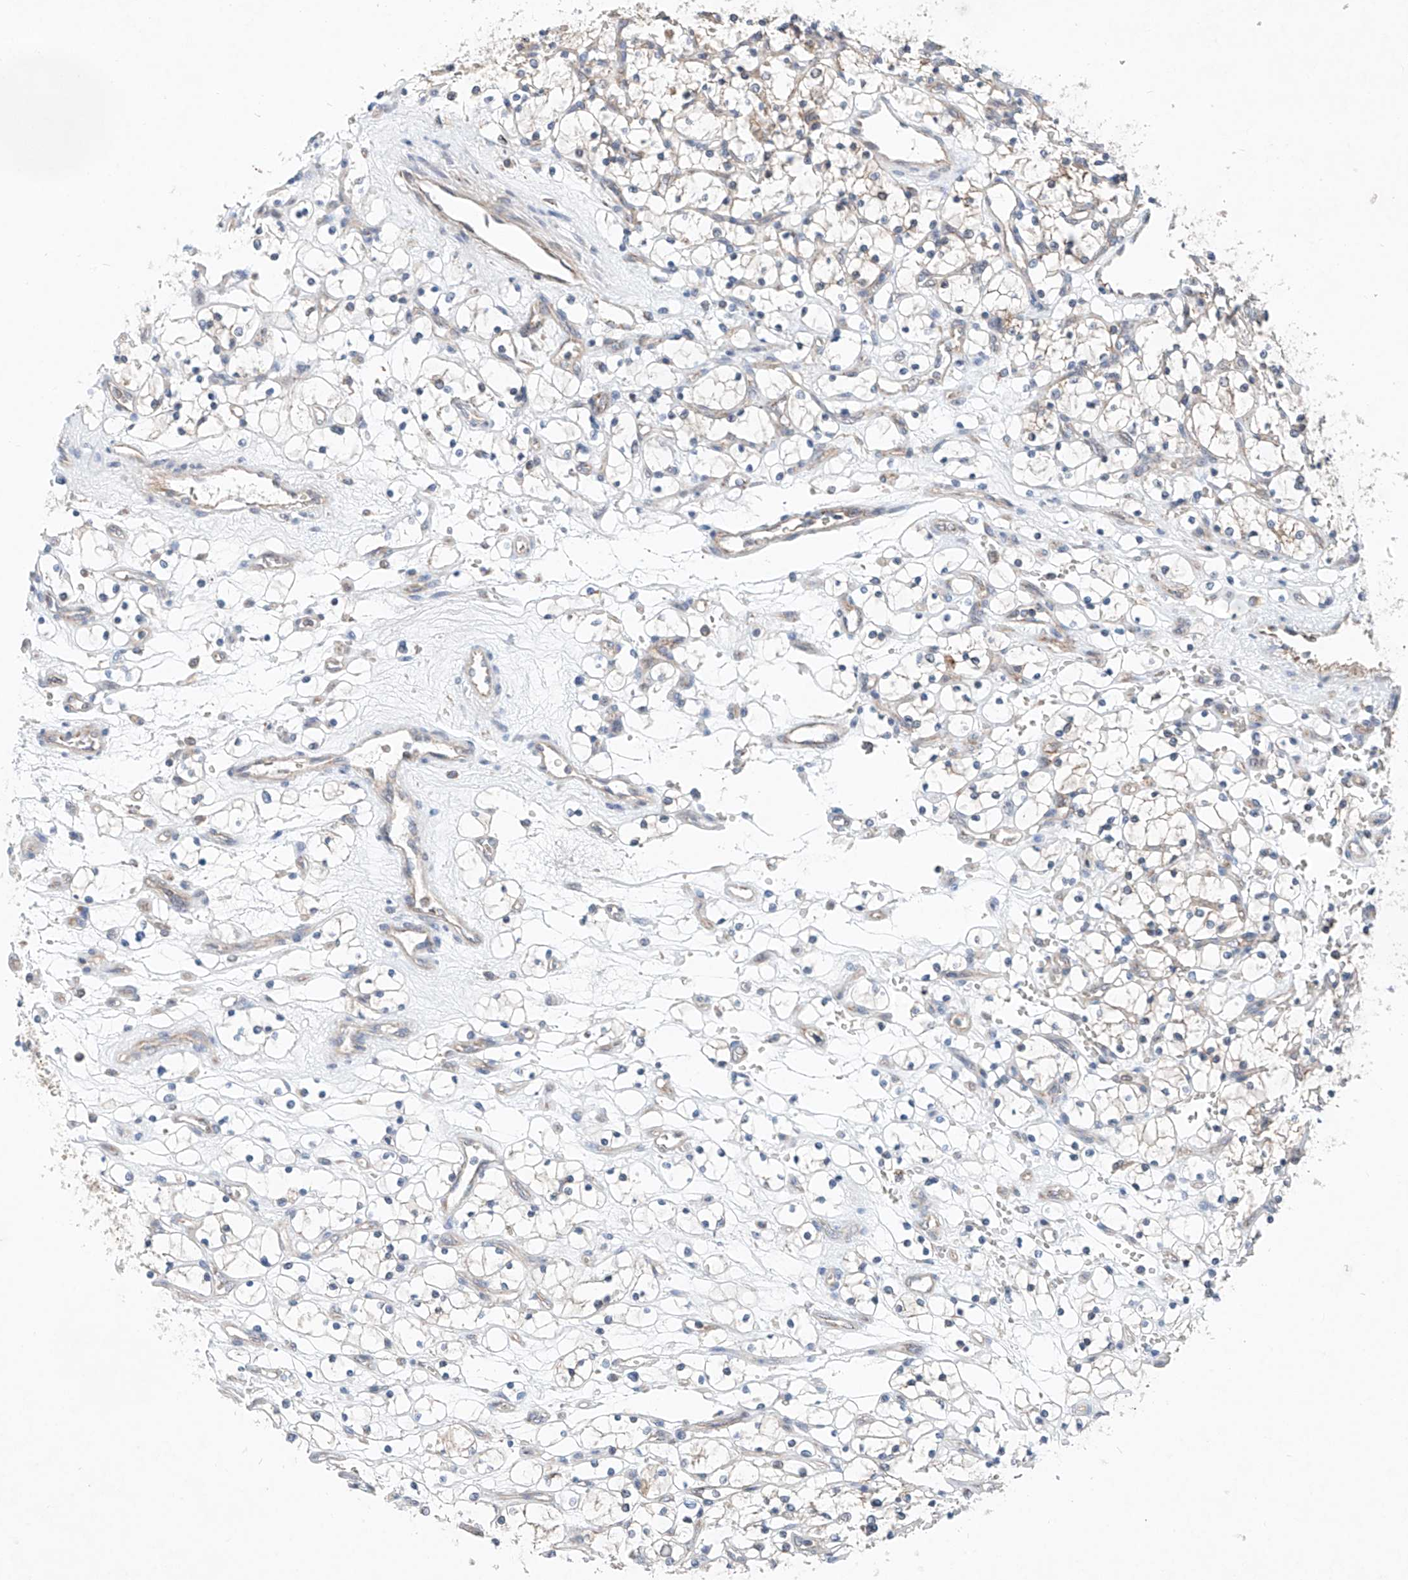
{"staining": {"intensity": "negative", "quantity": "none", "location": "none"}, "tissue": "renal cancer", "cell_type": "Tumor cells", "image_type": "cancer", "snomed": [{"axis": "morphology", "description": "Adenocarcinoma, NOS"}, {"axis": "topography", "description": "Kidney"}], "caption": "Immunohistochemical staining of renal cancer shows no significant expression in tumor cells.", "gene": "FASTK", "patient": {"sex": "female", "age": 69}}